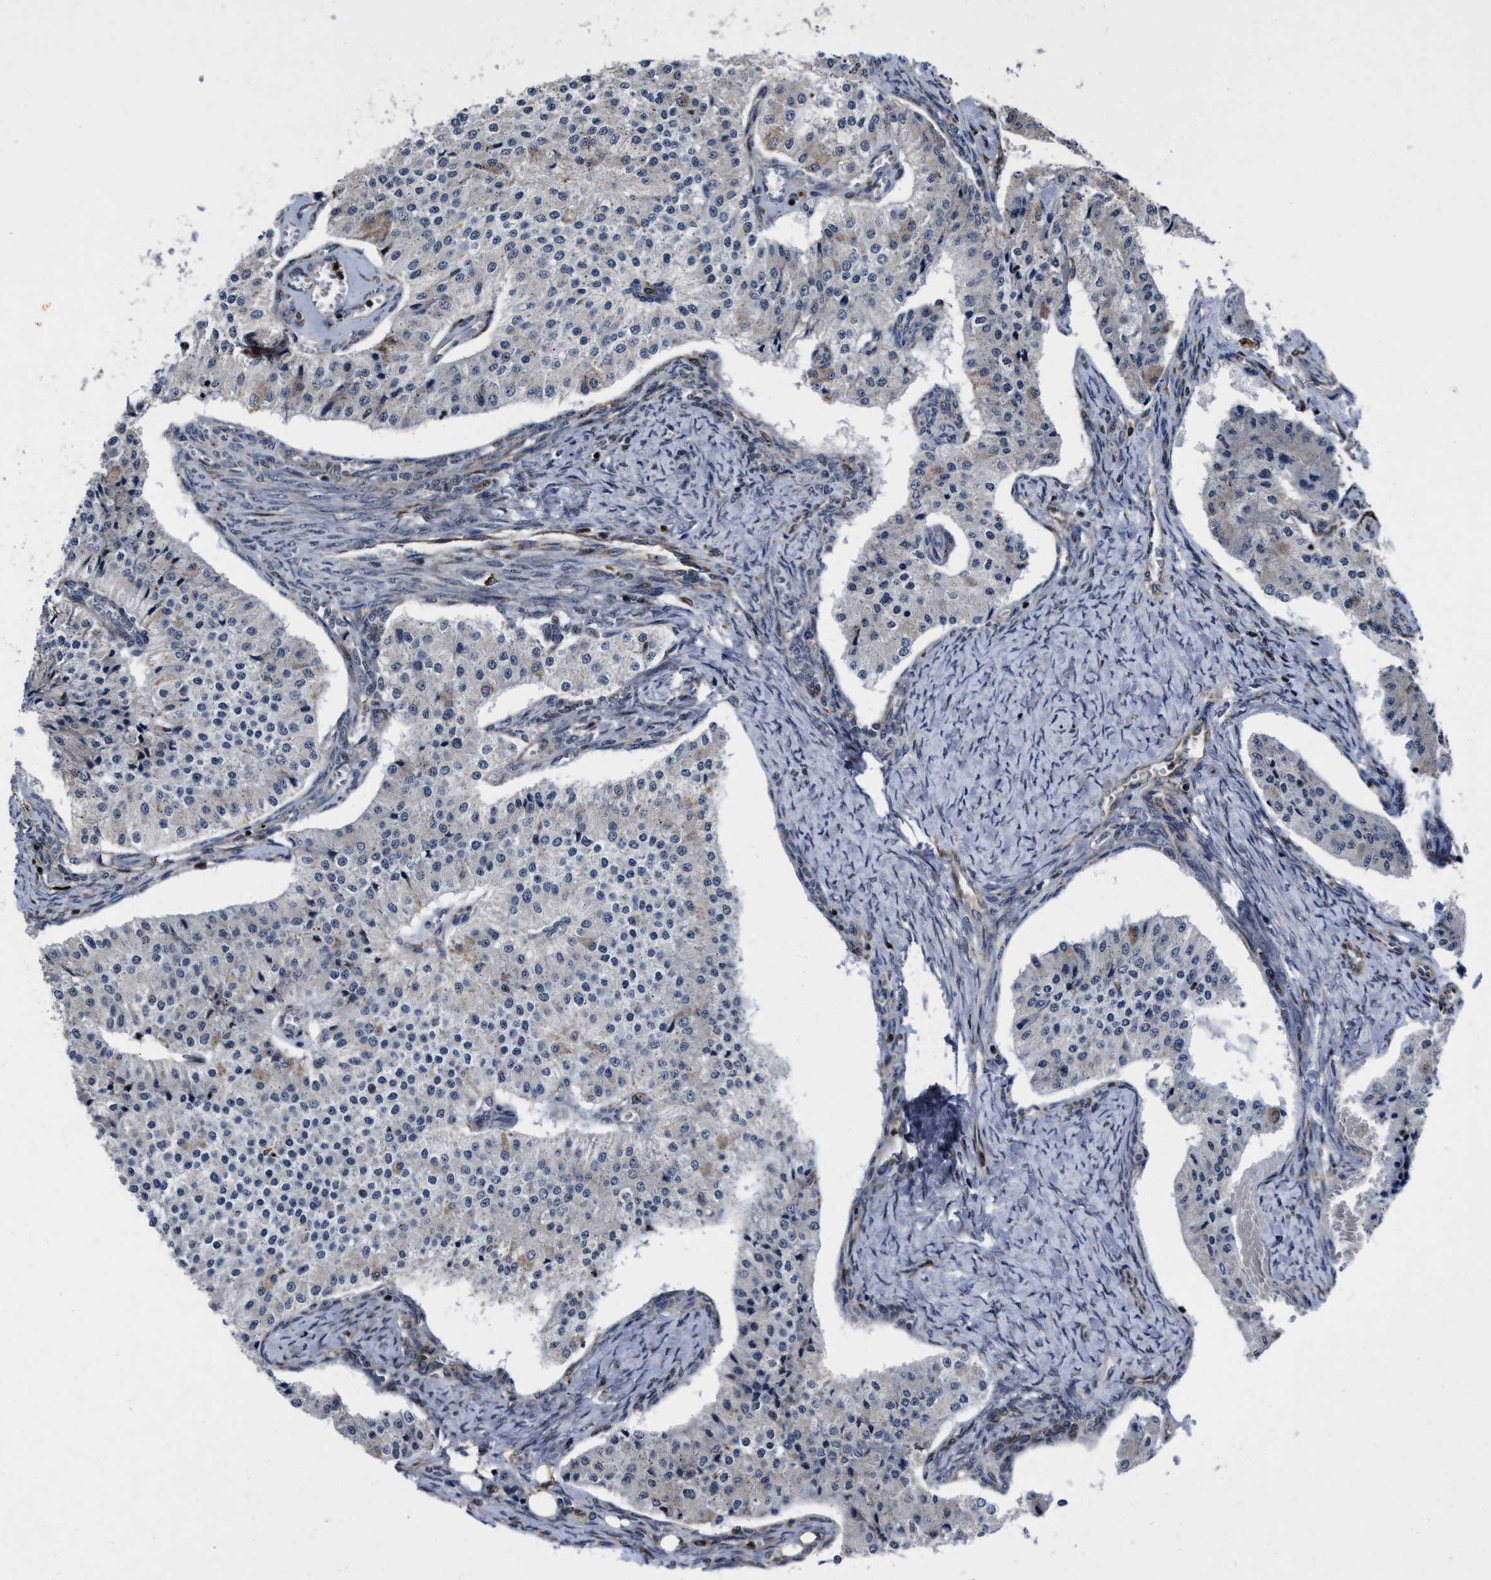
{"staining": {"intensity": "weak", "quantity": "<25%", "location": "cytoplasmic/membranous"}, "tissue": "carcinoid", "cell_type": "Tumor cells", "image_type": "cancer", "snomed": [{"axis": "morphology", "description": "Carcinoid, malignant, NOS"}, {"axis": "topography", "description": "Colon"}], "caption": "Histopathology image shows no protein staining in tumor cells of carcinoid (malignant) tissue.", "gene": "MRPL50", "patient": {"sex": "female", "age": 52}}